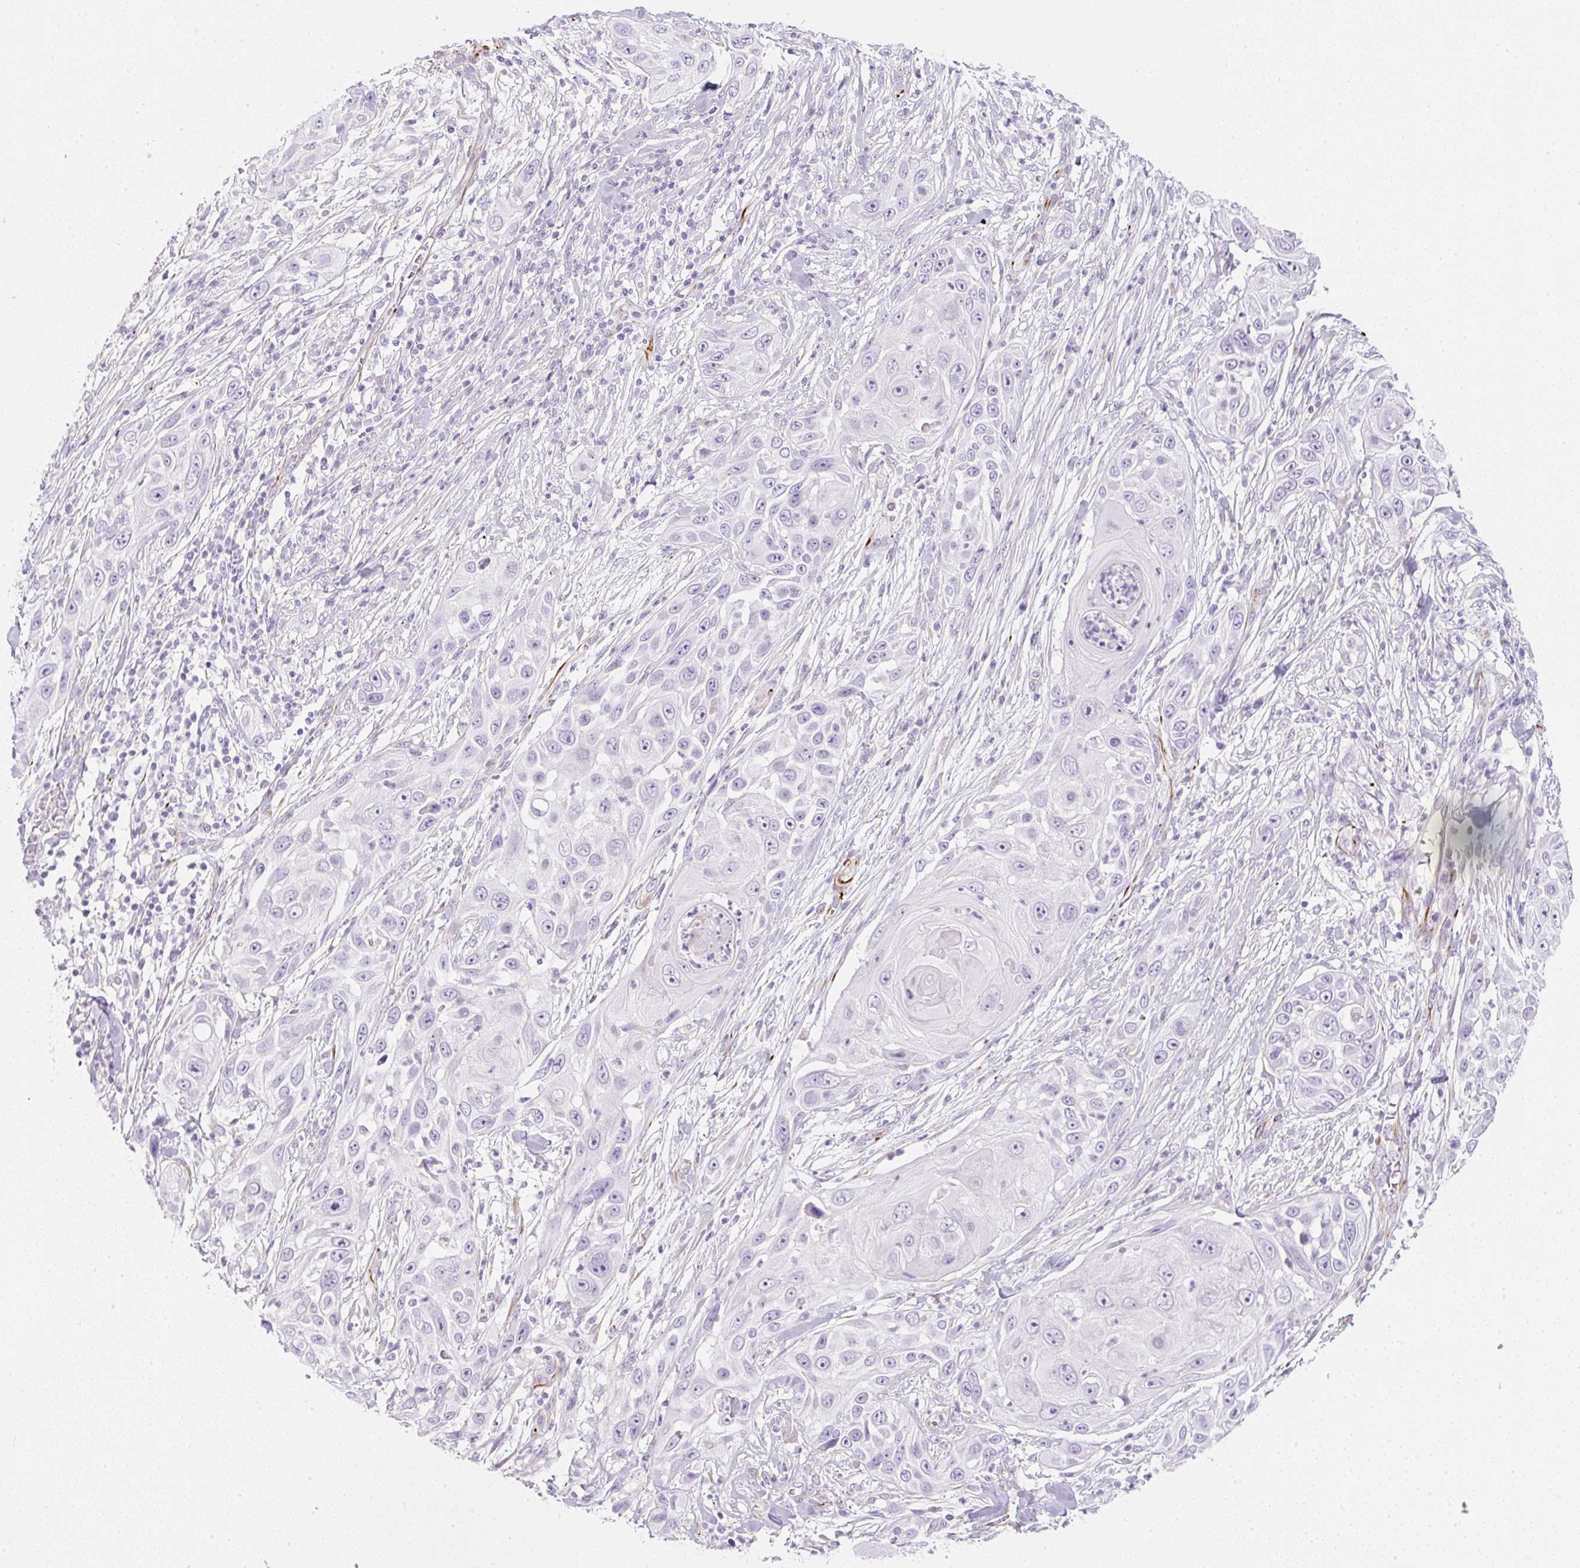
{"staining": {"intensity": "negative", "quantity": "none", "location": "none"}, "tissue": "skin cancer", "cell_type": "Tumor cells", "image_type": "cancer", "snomed": [{"axis": "morphology", "description": "Squamous cell carcinoma, NOS"}, {"axis": "topography", "description": "Skin"}], "caption": "Tumor cells show no significant protein staining in skin squamous cell carcinoma.", "gene": "ZNF689", "patient": {"sex": "female", "age": 44}}